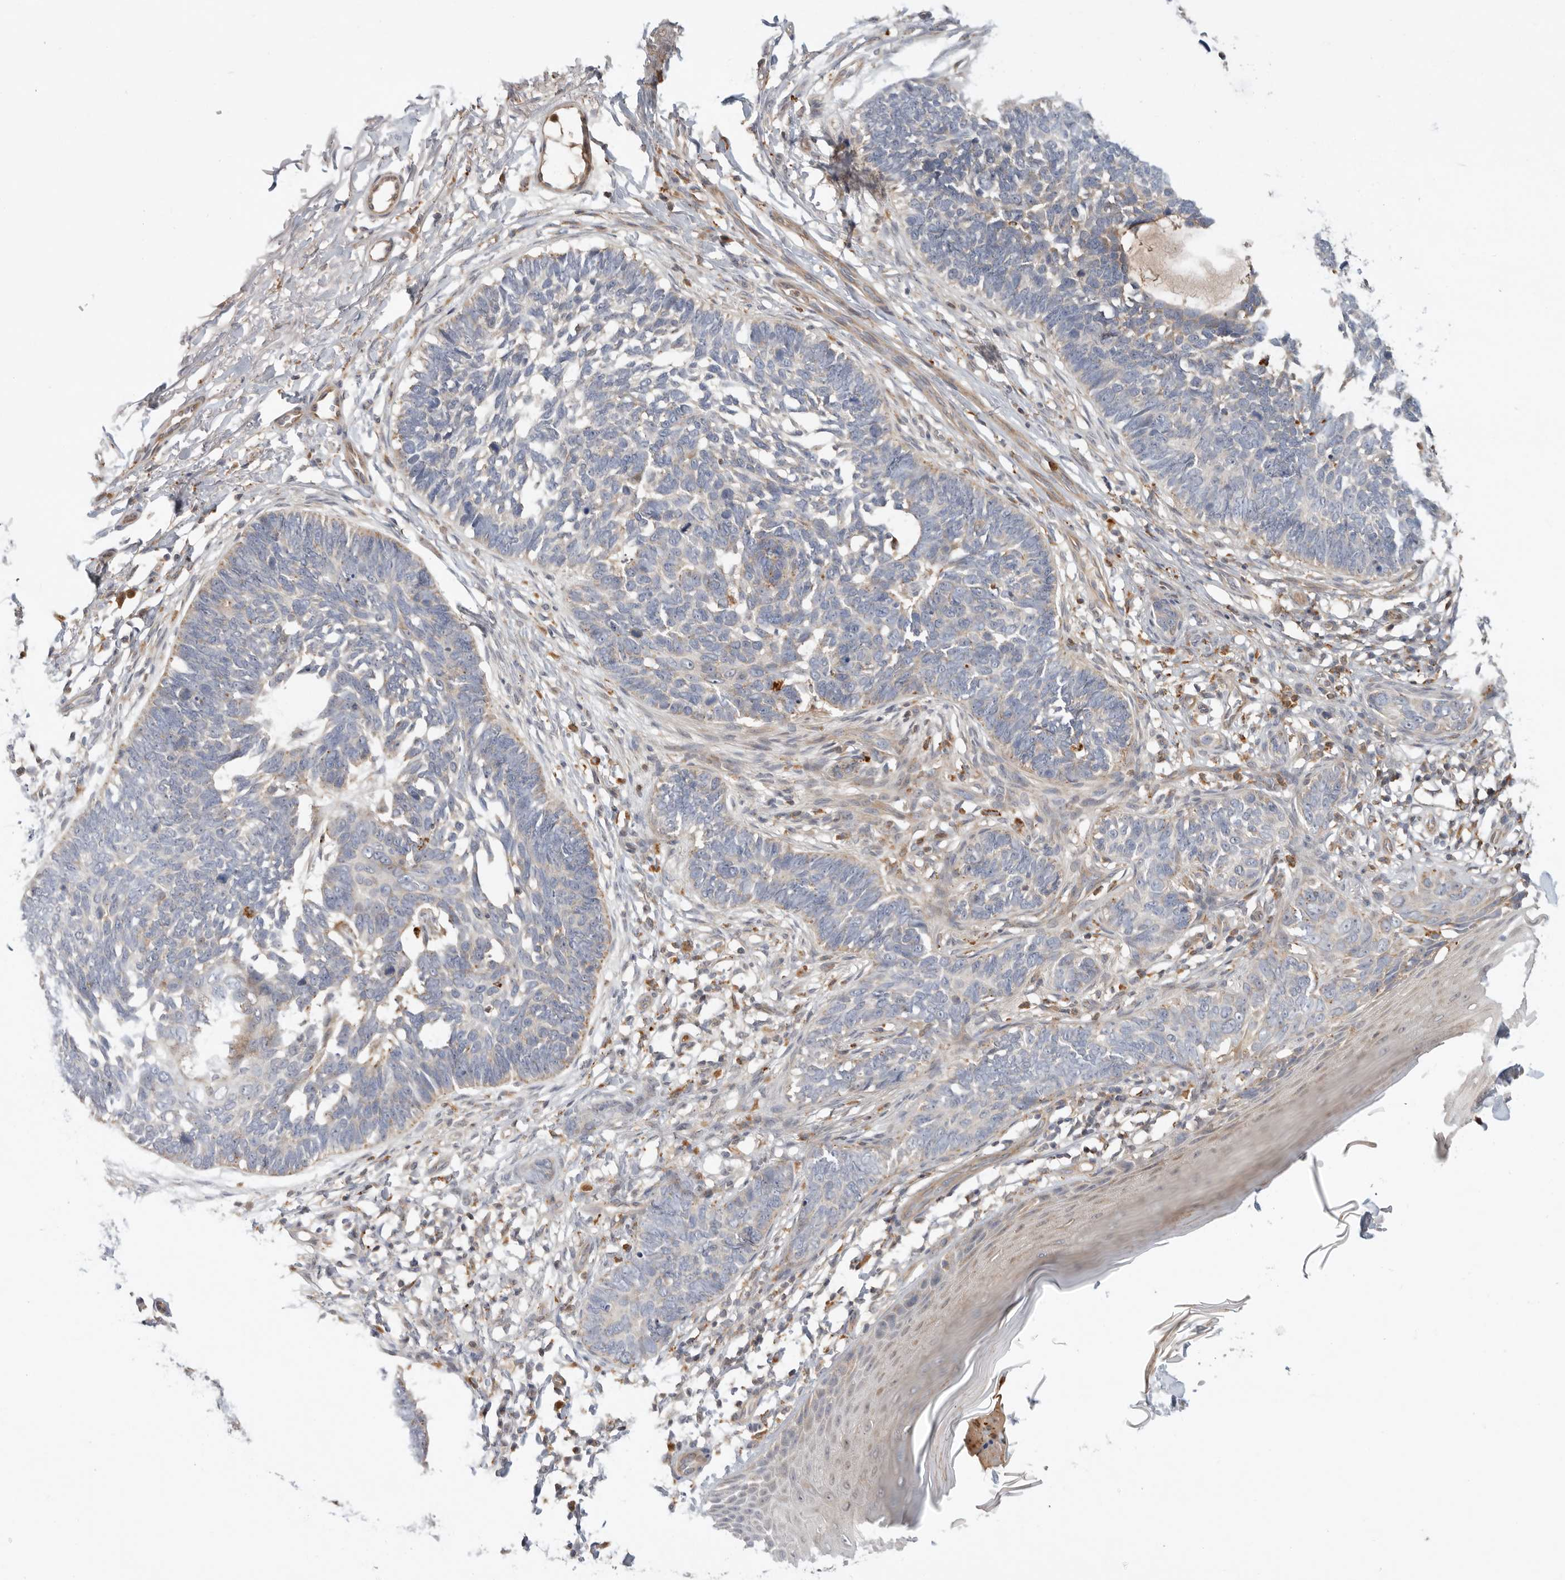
{"staining": {"intensity": "negative", "quantity": "none", "location": "none"}, "tissue": "skin cancer", "cell_type": "Tumor cells", "image_type": "cancer", "snomed": [{"axis": "morphology", "description": "Normal tissue, NOS"}, {"axis": "morphology", "description": "Basal cell carcinoma"}, {"axis": "topography", "description": "Skin"}], "caption": "A photomicrograph of human skin cancer is negative for staining in tumor cells.", "gene": "GNE", "patient": {"sex": "male", "age": 77}}